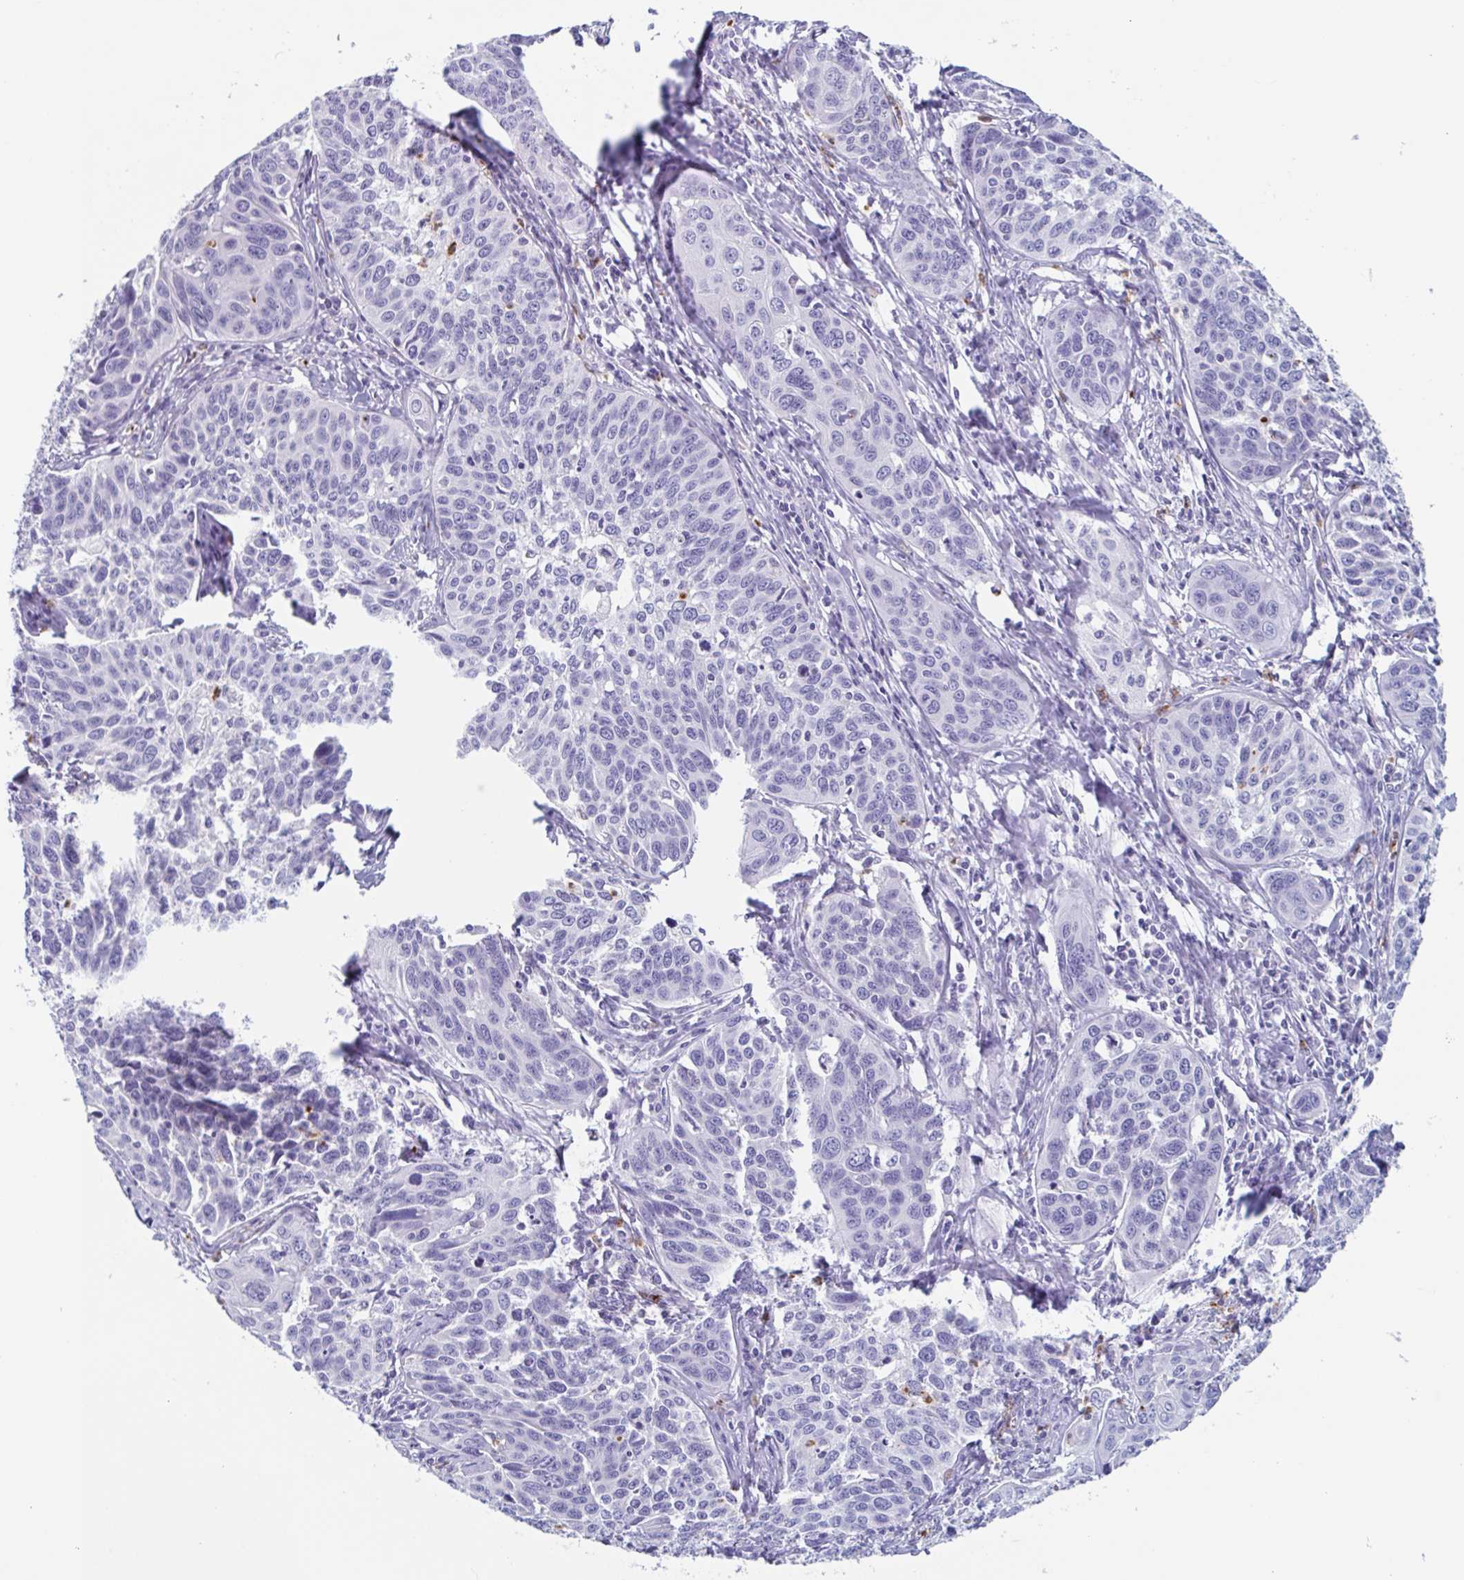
{"staining": {"intensity": "negative", "quantity": "none", "location": "none"}, "tissue": "cervical cancer", "cell_type": "Tumor cells", "image_type": "cancer", "snomed": [{"axis": "morphology", "description": "Squamous cell carcinoma, NOS"}, {"axis": "topography", "description": "Cervix"}], "caption": "Tumor cells show no significant protein expression in cervical cancer (squamous cell carcinoma).", "gene": "BPI", "patient": {"sex": "female", "age": 31}}